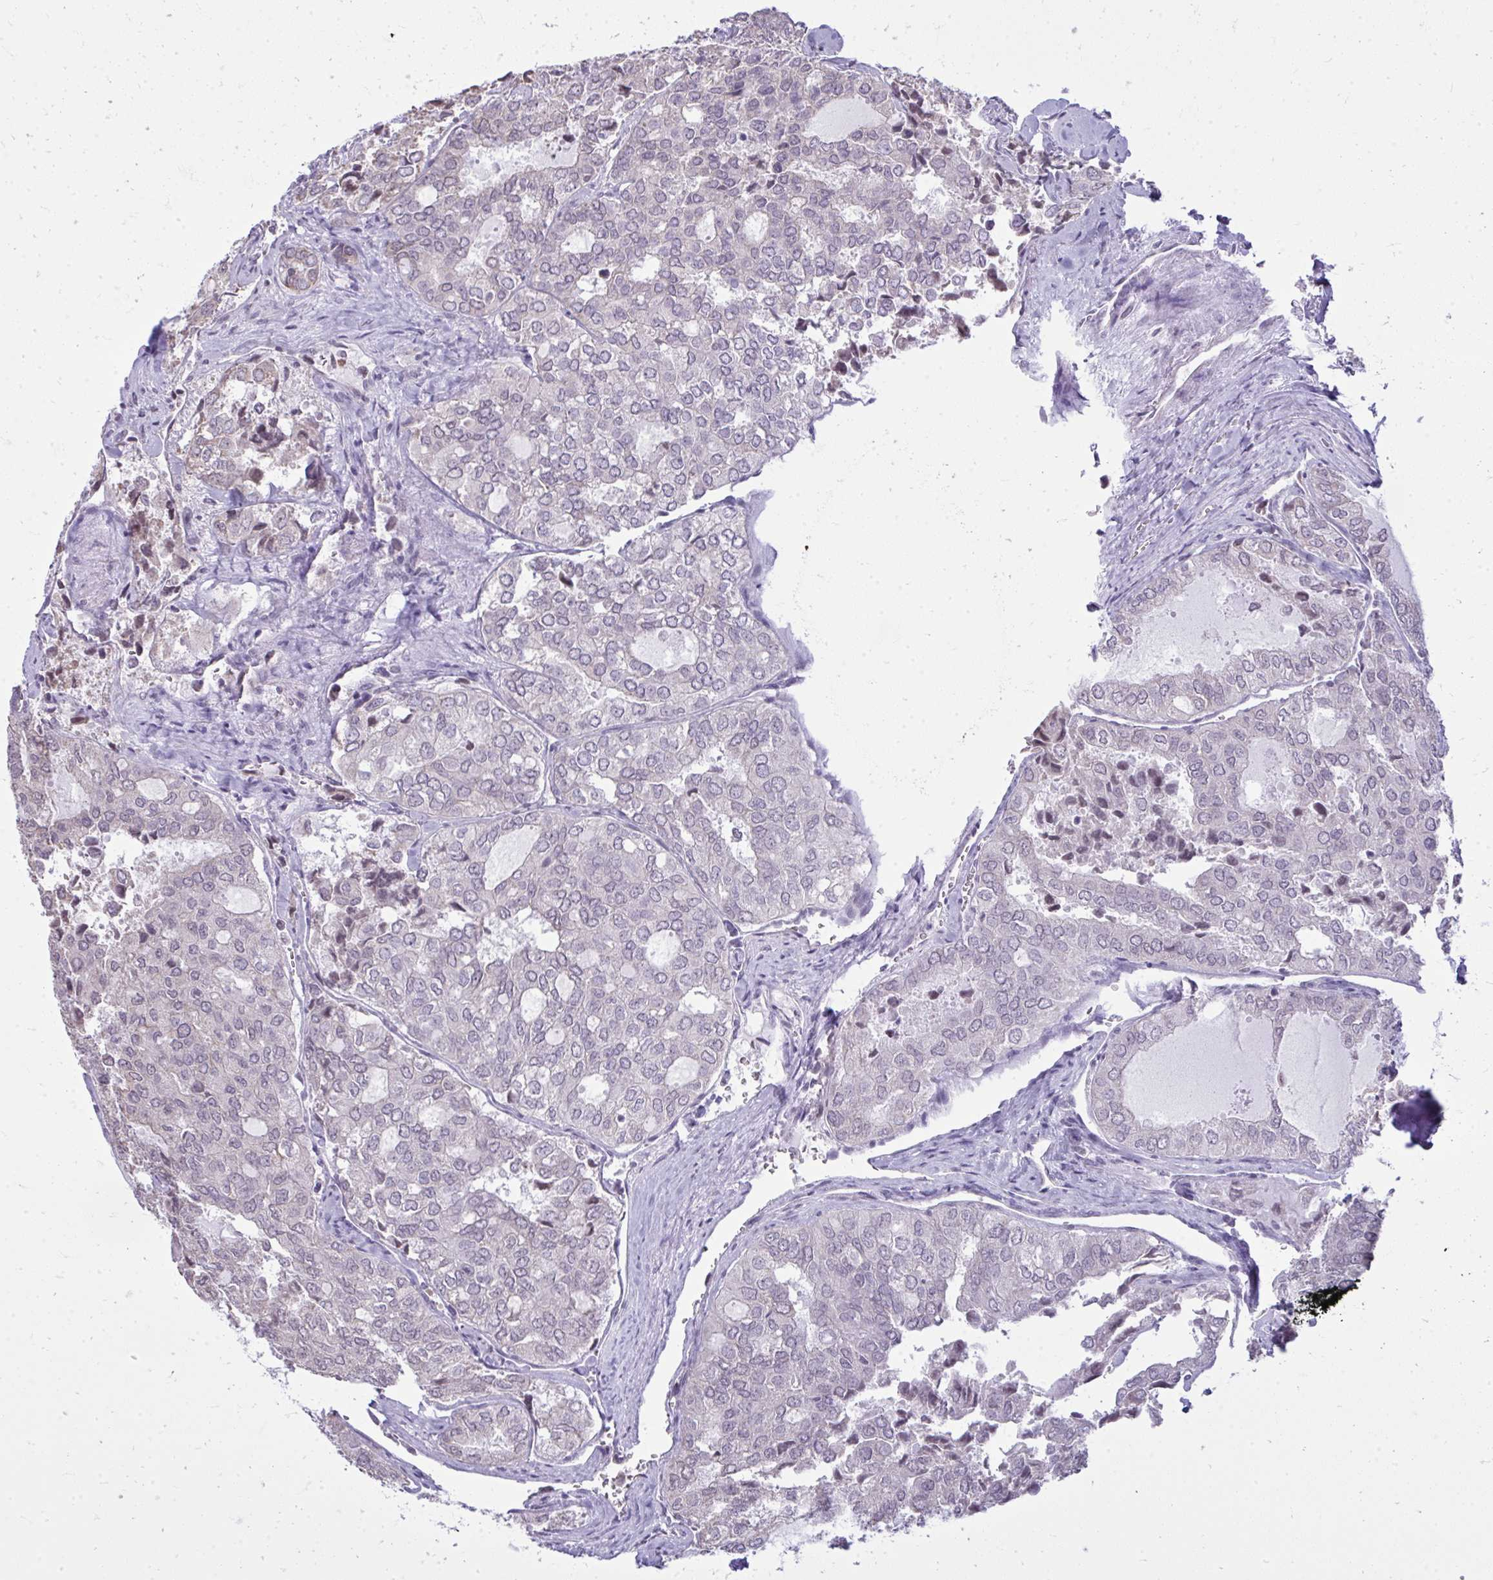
{"staining": {"intensity": "negative", "quantity": "none", "location": "none"}, "tissue": "thyroid cancer", "cell_type": "Tumor cells", "image_type": "cancer", "snomed": [{"axis": "morphology", "description": "Follicular adenoma carcinoma, NOS"}, {"axis": "topography", "description": "Thyroid gland"}], "caption": "The histopathology image displays no staining of tumor cells in follicular adenoma carcinoma (thyroid).", "gene": "NPPA", "patient": {"sex": "male", "age": 75}}